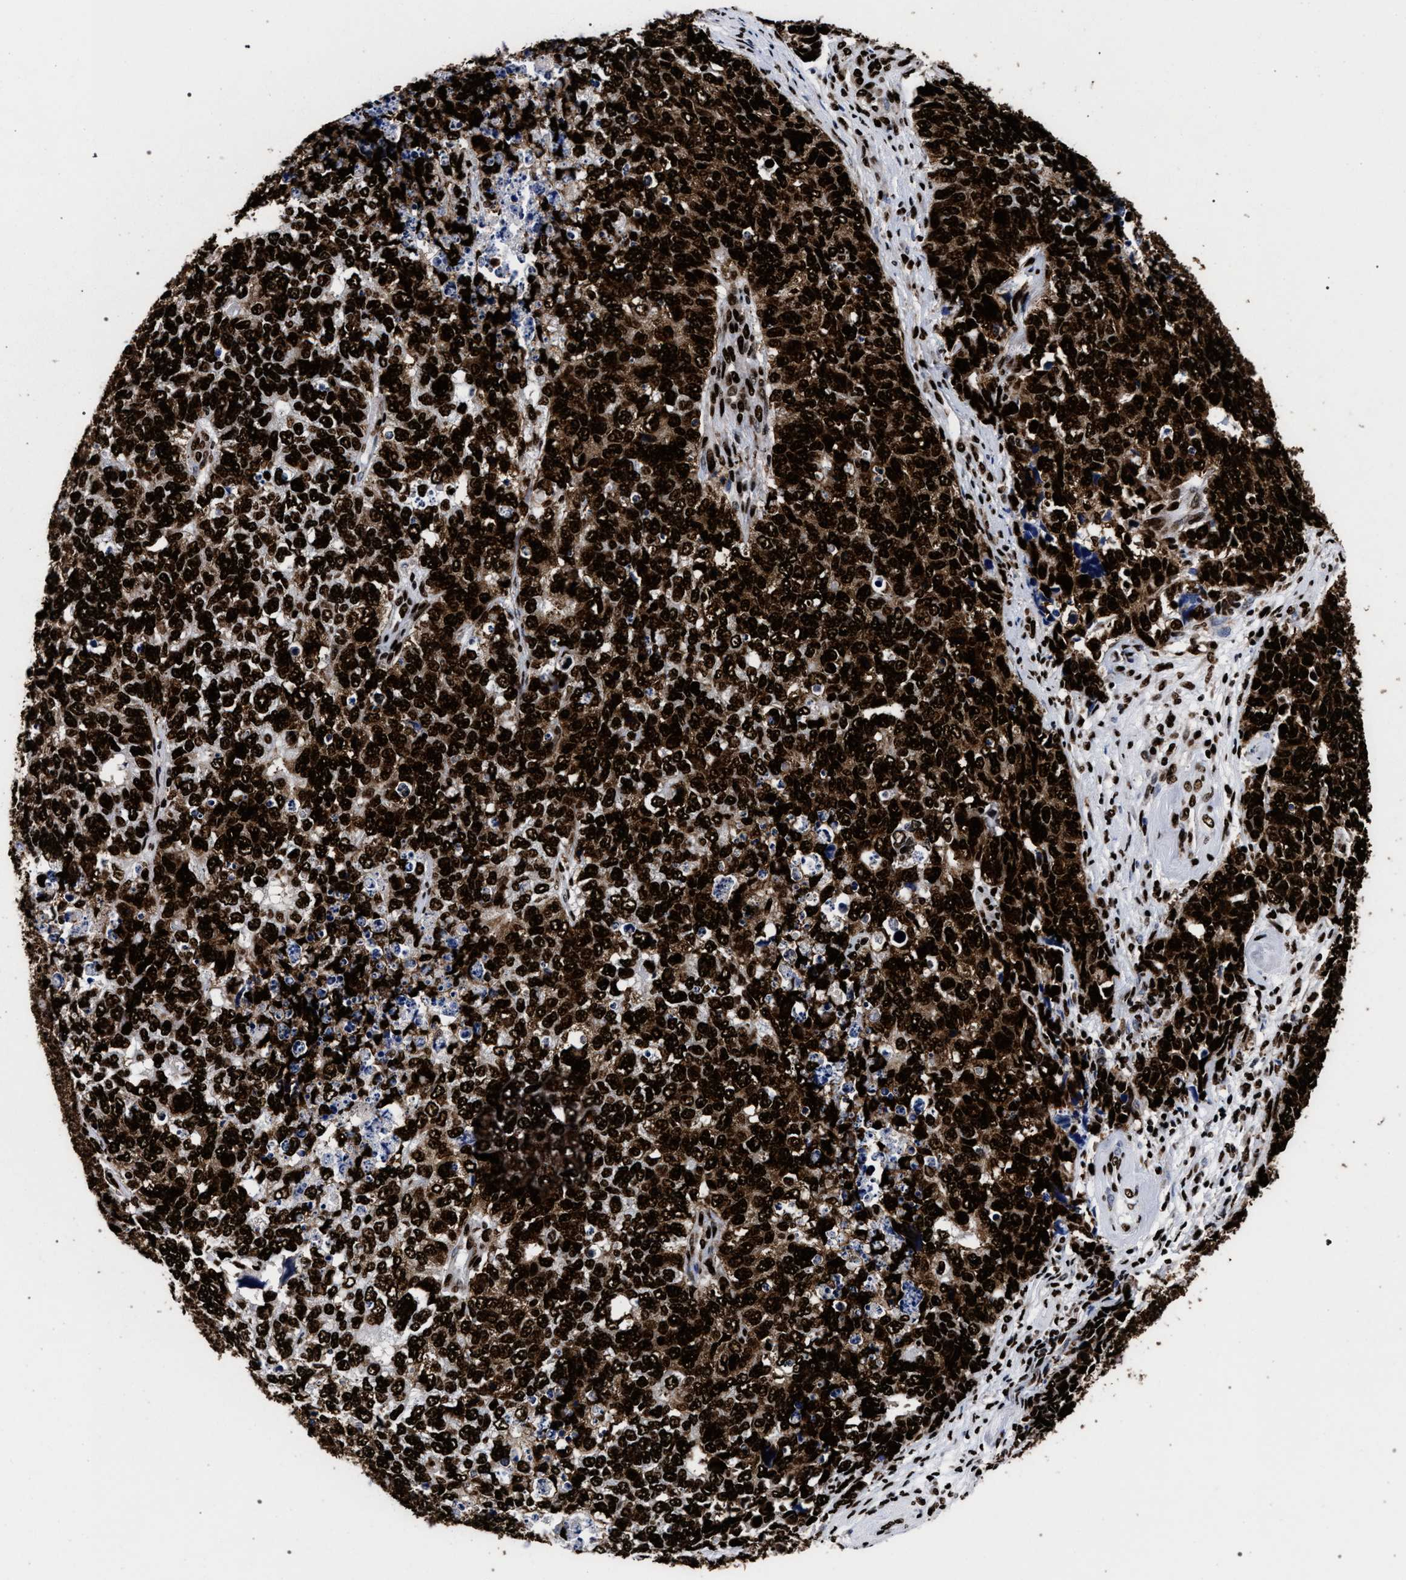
{"staining": {"intensity": "strong", "quantity": ">75%", "location": "cytoplasmic/membranous,nuclear"}, "tissue": "cervical cancer", "cell_type": "Tumor cells", "image_type": "cancer", "snomed": [{"axis": "morphology", "description": "Squamous cell carcinoma, NOS"}, {"axis": "topography", "description": "Cervix"}], "caption": "Human cervical cancer stained with a protein marker shows strong staining in tumor cells.", "gene": "HNRNPA1", "patient": {"sex": "female", "age": 63}}